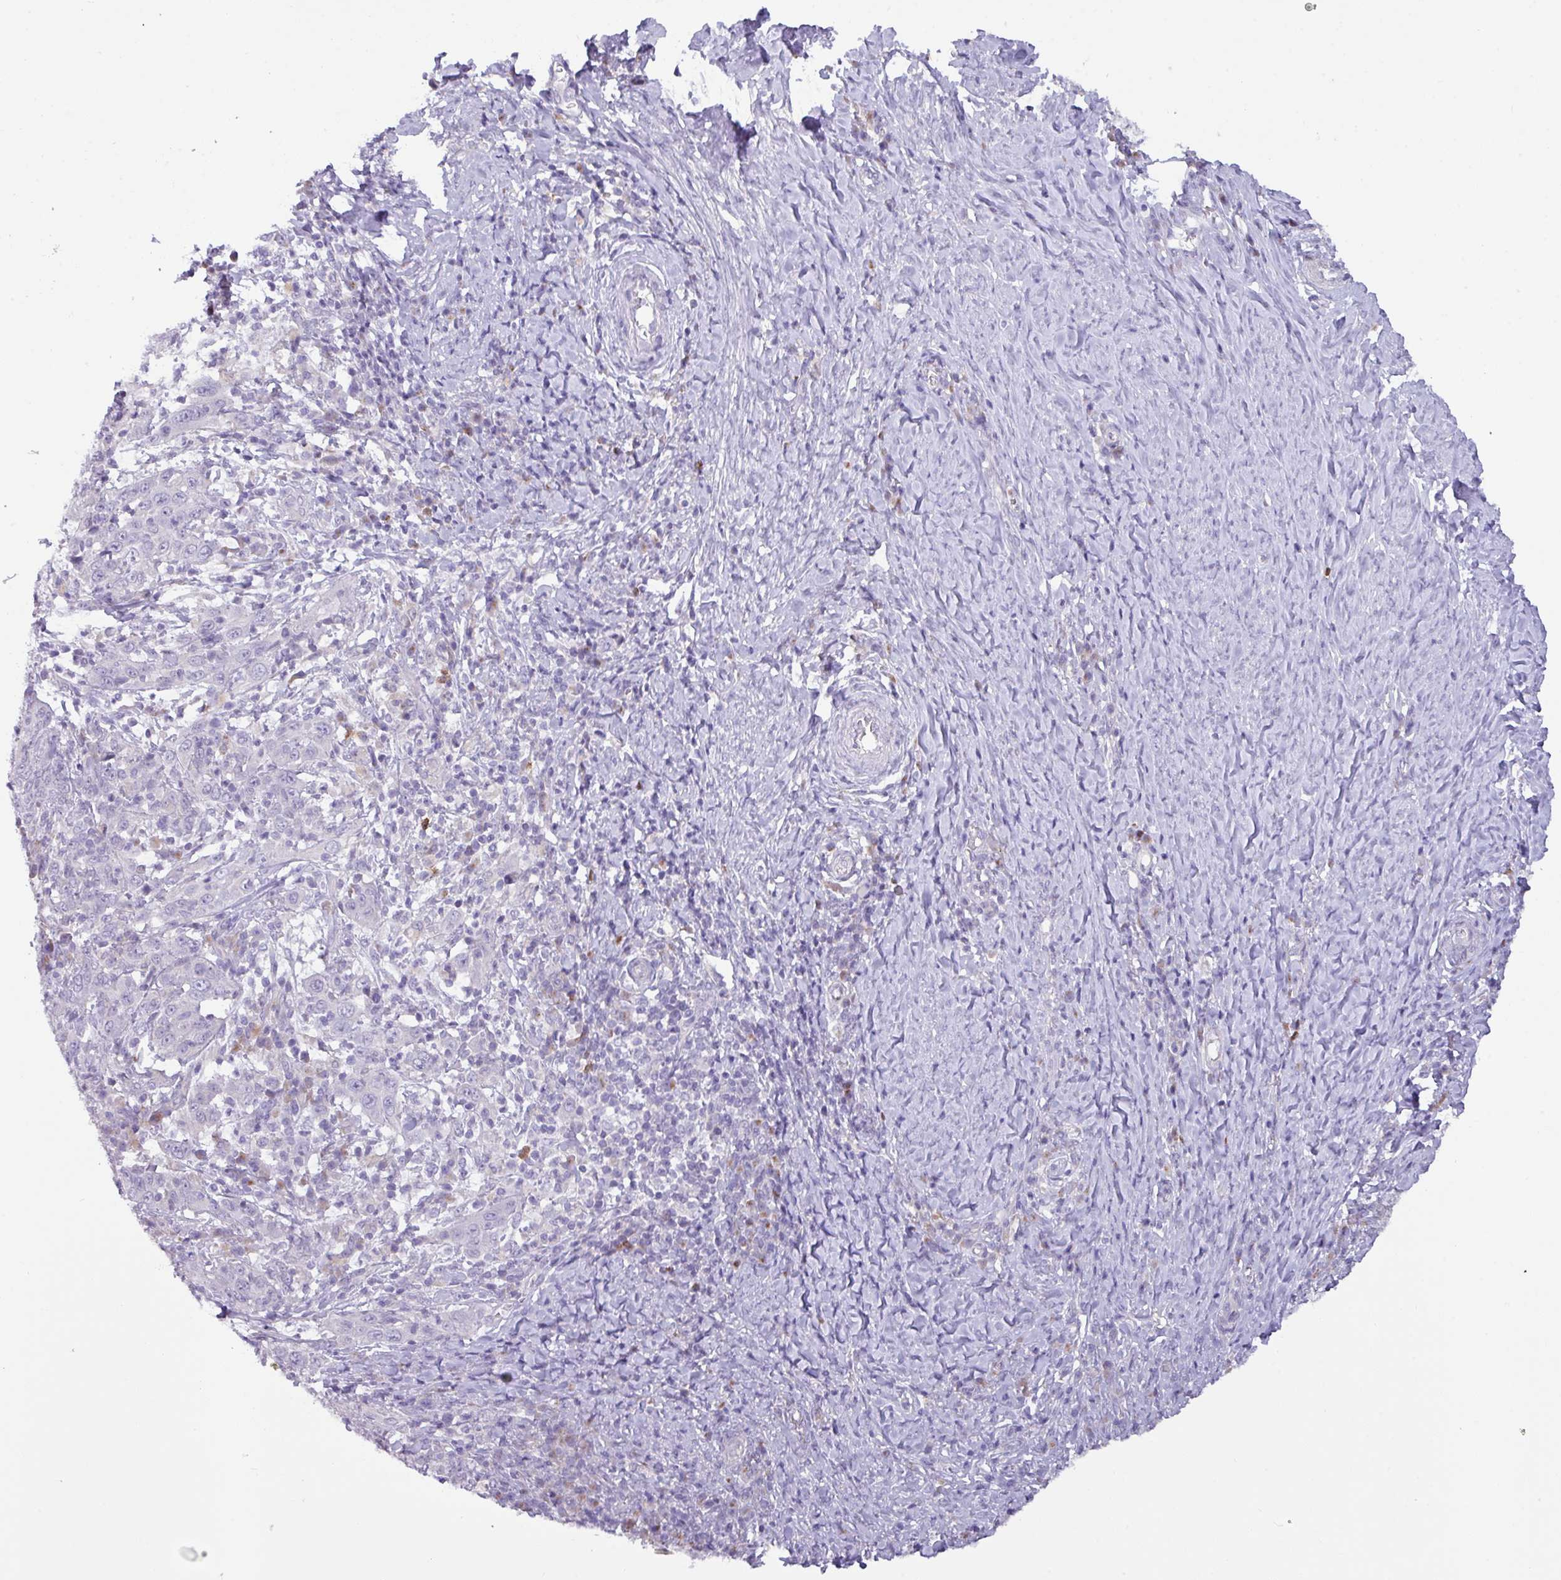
{"staining": {"intensity": "negative", "quantity": "none", "location": "none"}, "tissue": "cervical cancer", "cell_type": "Tumor cells", "image_type": "cancer", "snomed": [{"axis": "morphology", "description": "Squamous cell carcinoma, NOS"}, {"axis": "topography", "description": "Cervix"}], "caption": "The micrograph displays no significant staining in tumor cells of cervical squamous cell carcinoma.", "gene": "ZNF524", "patient": {"sex": "female", "age": 46}}